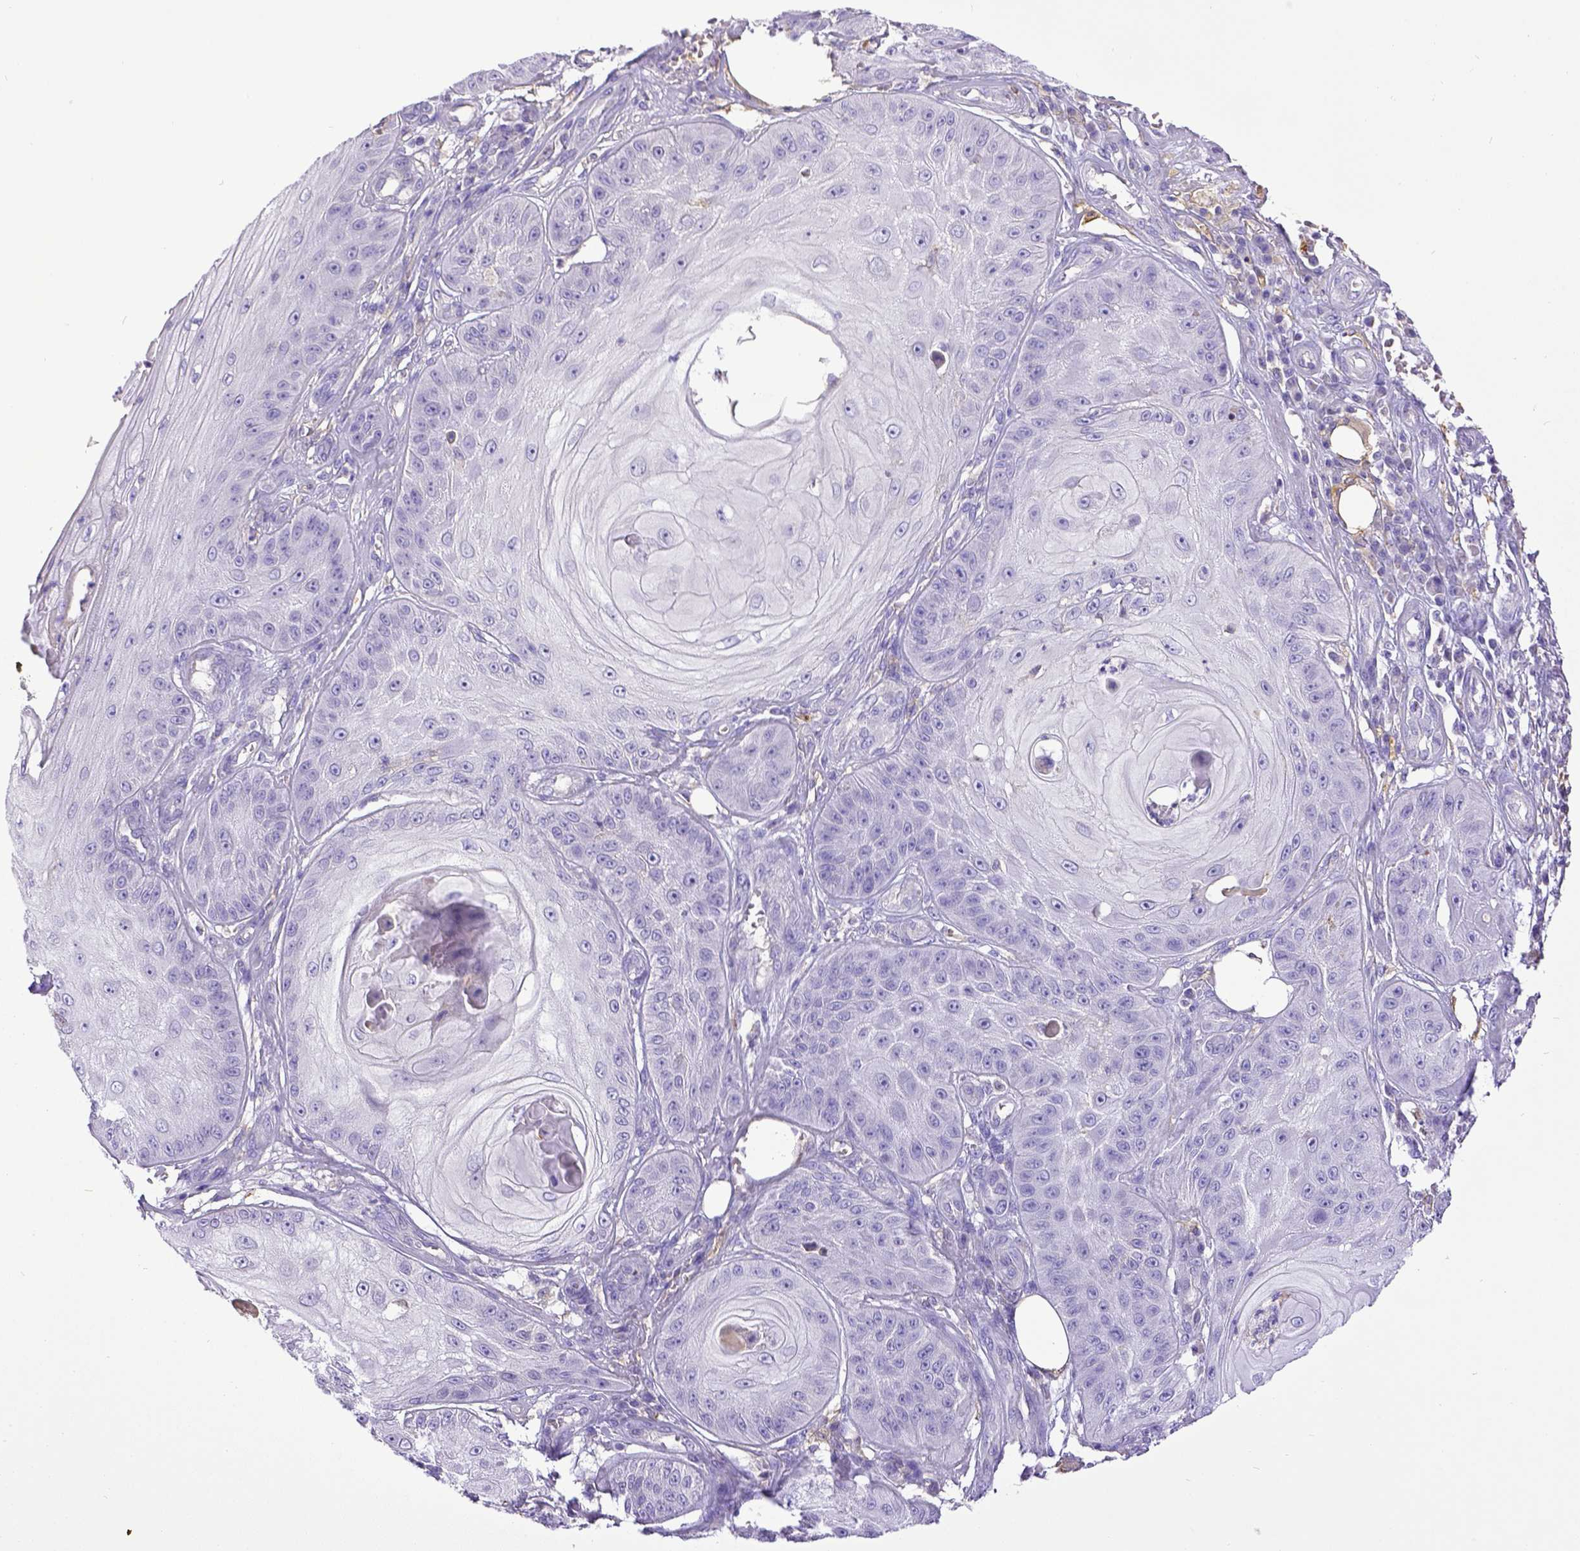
{"staining": {"intensity": "negative", "quantity": "none", "location": "none"}, "tissue": "skin cancer", "cell_type": "Tumor cells", "image_type": "cancer", "snomed": [{"axis": "morphology", "description": "Squamous cell carcinoma, NOS"}, {"axis": "topography", "description": "Skin"}], "caption": "DAB immunohistochemical staining of skin squamous cell carcinoma exhibits no significant expression in tumor cells.", "gene": "CD40", "patient": {"sex": "male", "age": 70}}